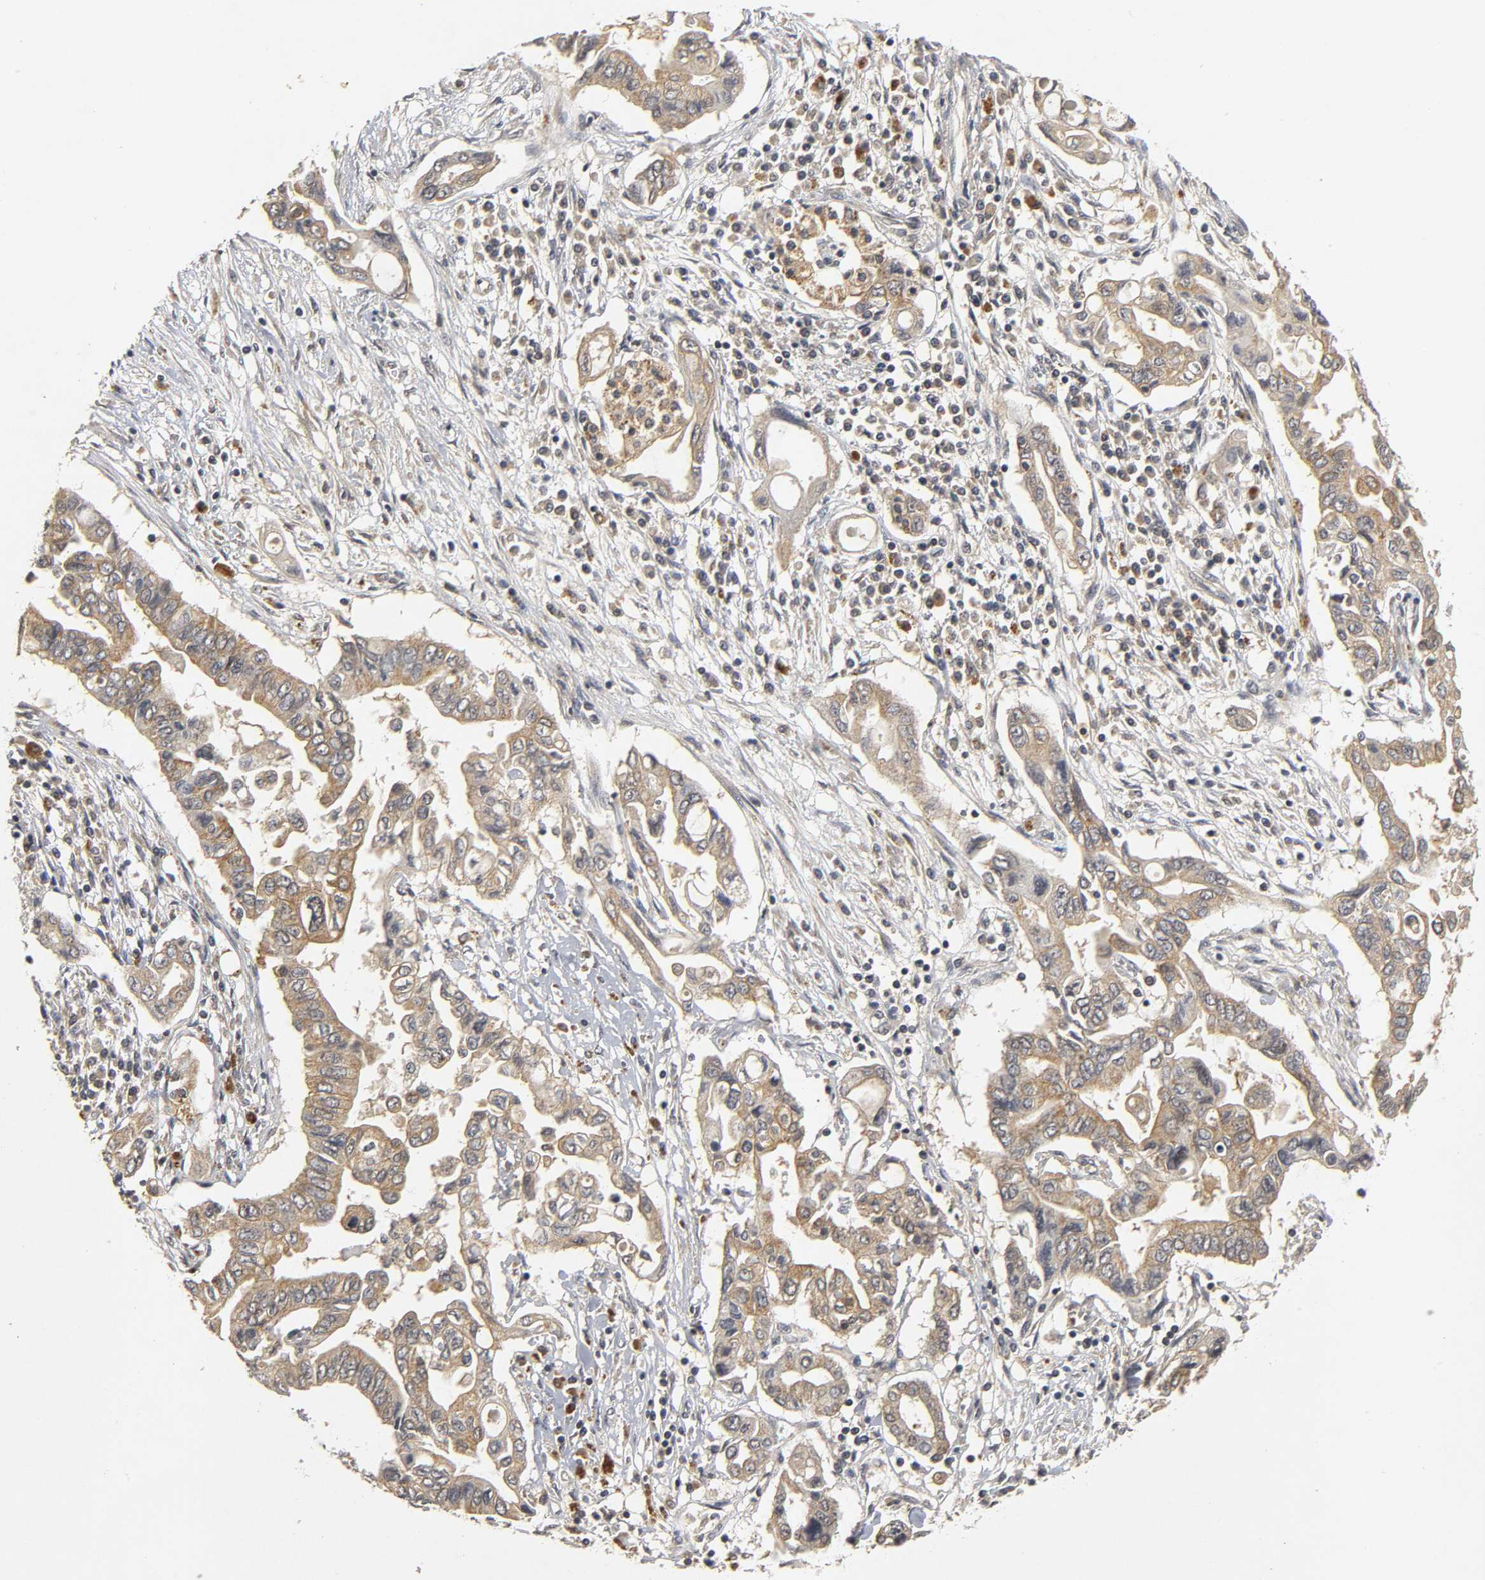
{"staining": {"intensity": "weak", "quantity": ">75%", "location": "cytoplasmic/membranous"}, "tissue": "pancreatic cancer", "cell_type": "Tumor cells", "image_type": "cancer", "snomed": [{"axis": "morphology", "description": "Adenocarcinoma, NOS"}, {"axis": "topography", "description": "Pancreas"}], "caption": "The image exhibits staining of adenocarcinoma (pancreatic), revealing weak cytoplasmic/membranous protein positivity (brown color) within tumor cells.", "gene": "TRAF6", "patient": {"sex": "female", "age": 57}}